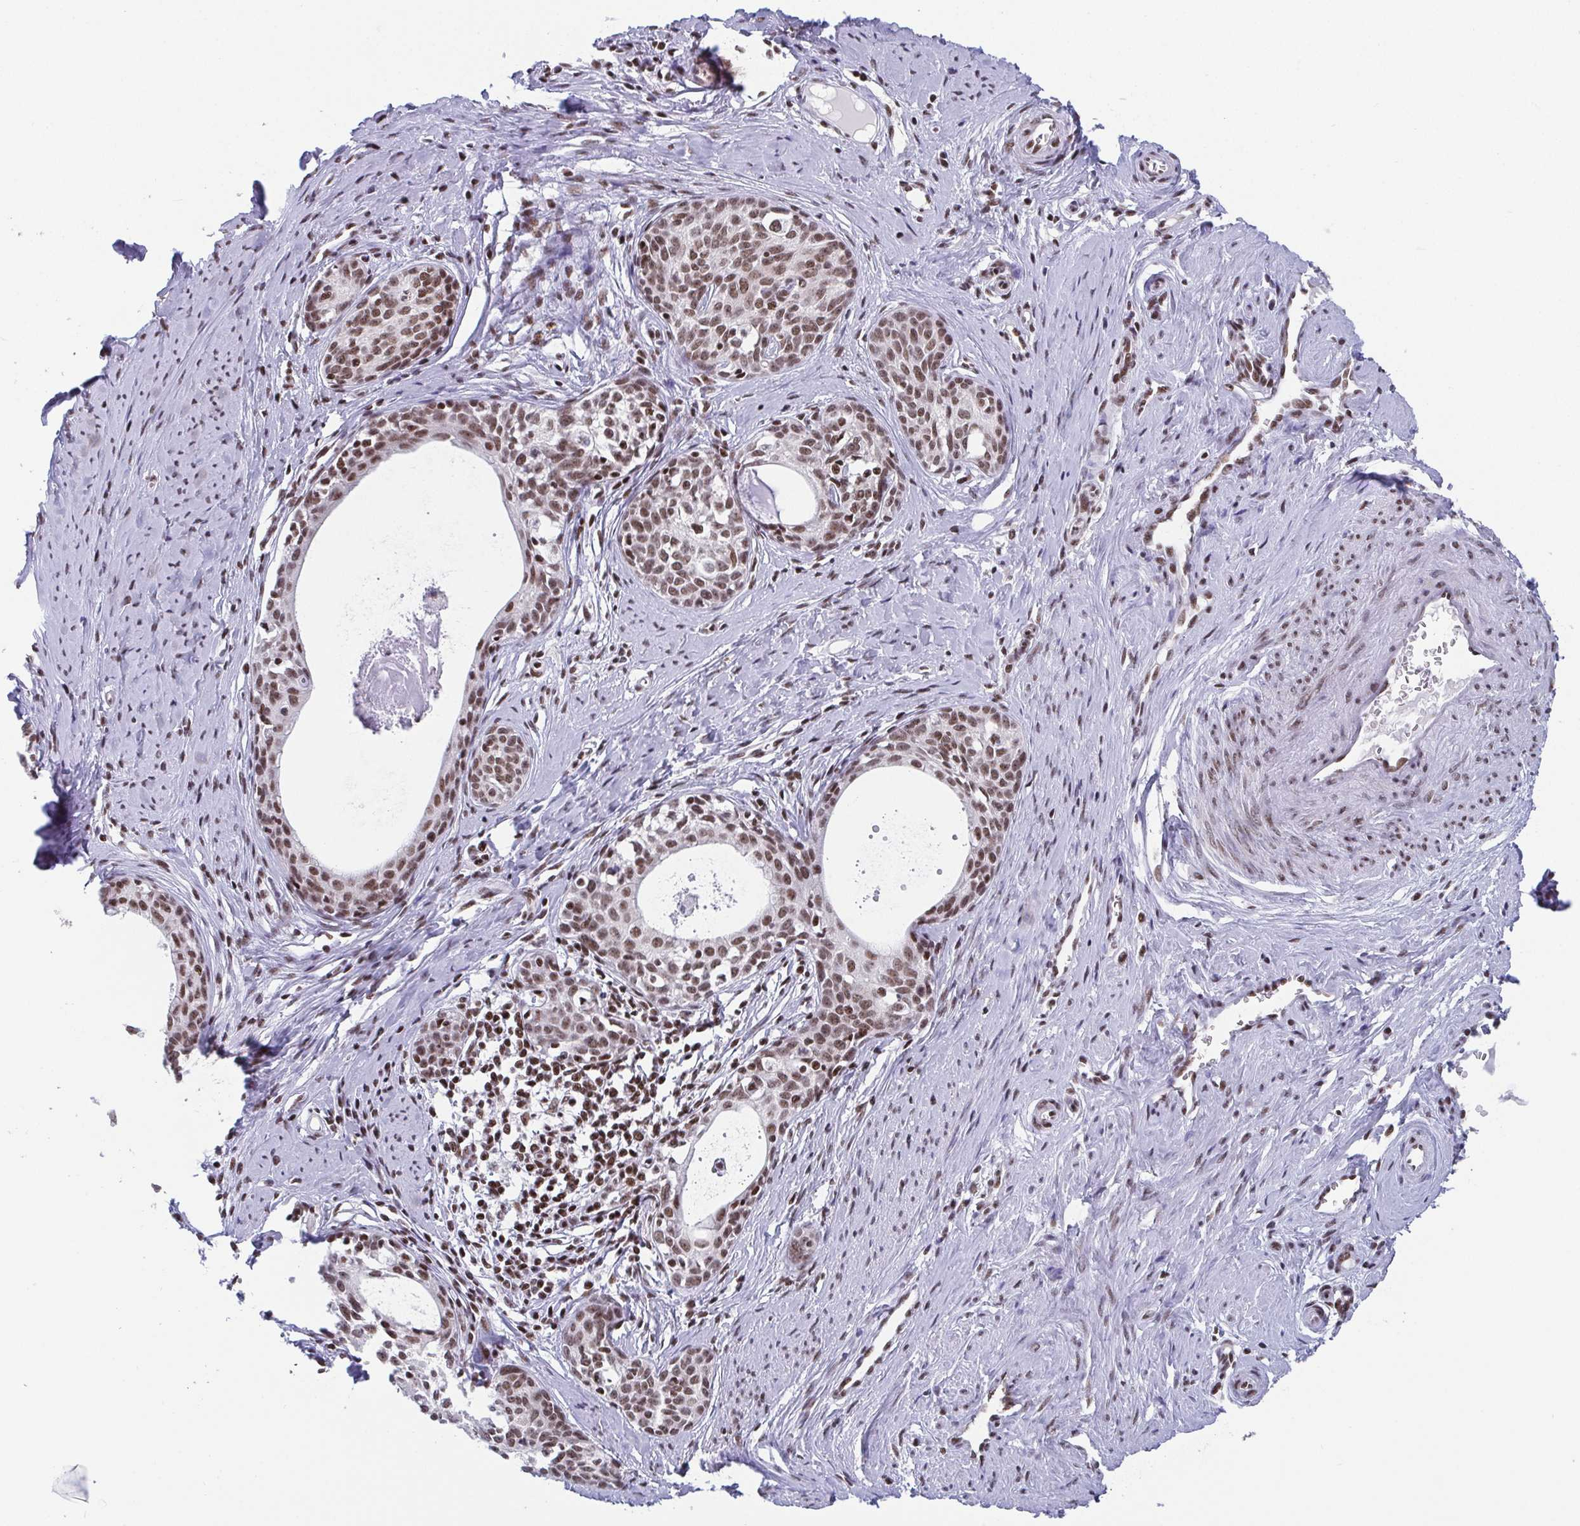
{"staining": {"intensity": "moderate", "quantity": ">75%", "location": "nuclear"}, "tissue": "cervical cancer", "cell_type": "Tumor cells", "image_type": "cancer", "snomed": [{"axis": "morphology", "description": "Squamous cell carcinoma, NOS"}, {"axis": "morphology", "description": "Adenocarcinoma, NOS"}, {"axis": "topography", "description": "Cervix"}], "caption": "IHC photomicrograph of human cervical adenocarcinoma stained for a protein (brown), which exhibits medium levels of moderate nuclear staining in approximately >75% of tumor cells.", "gene": "CTCF", "patient": {"sex": "female", "age": 52}}